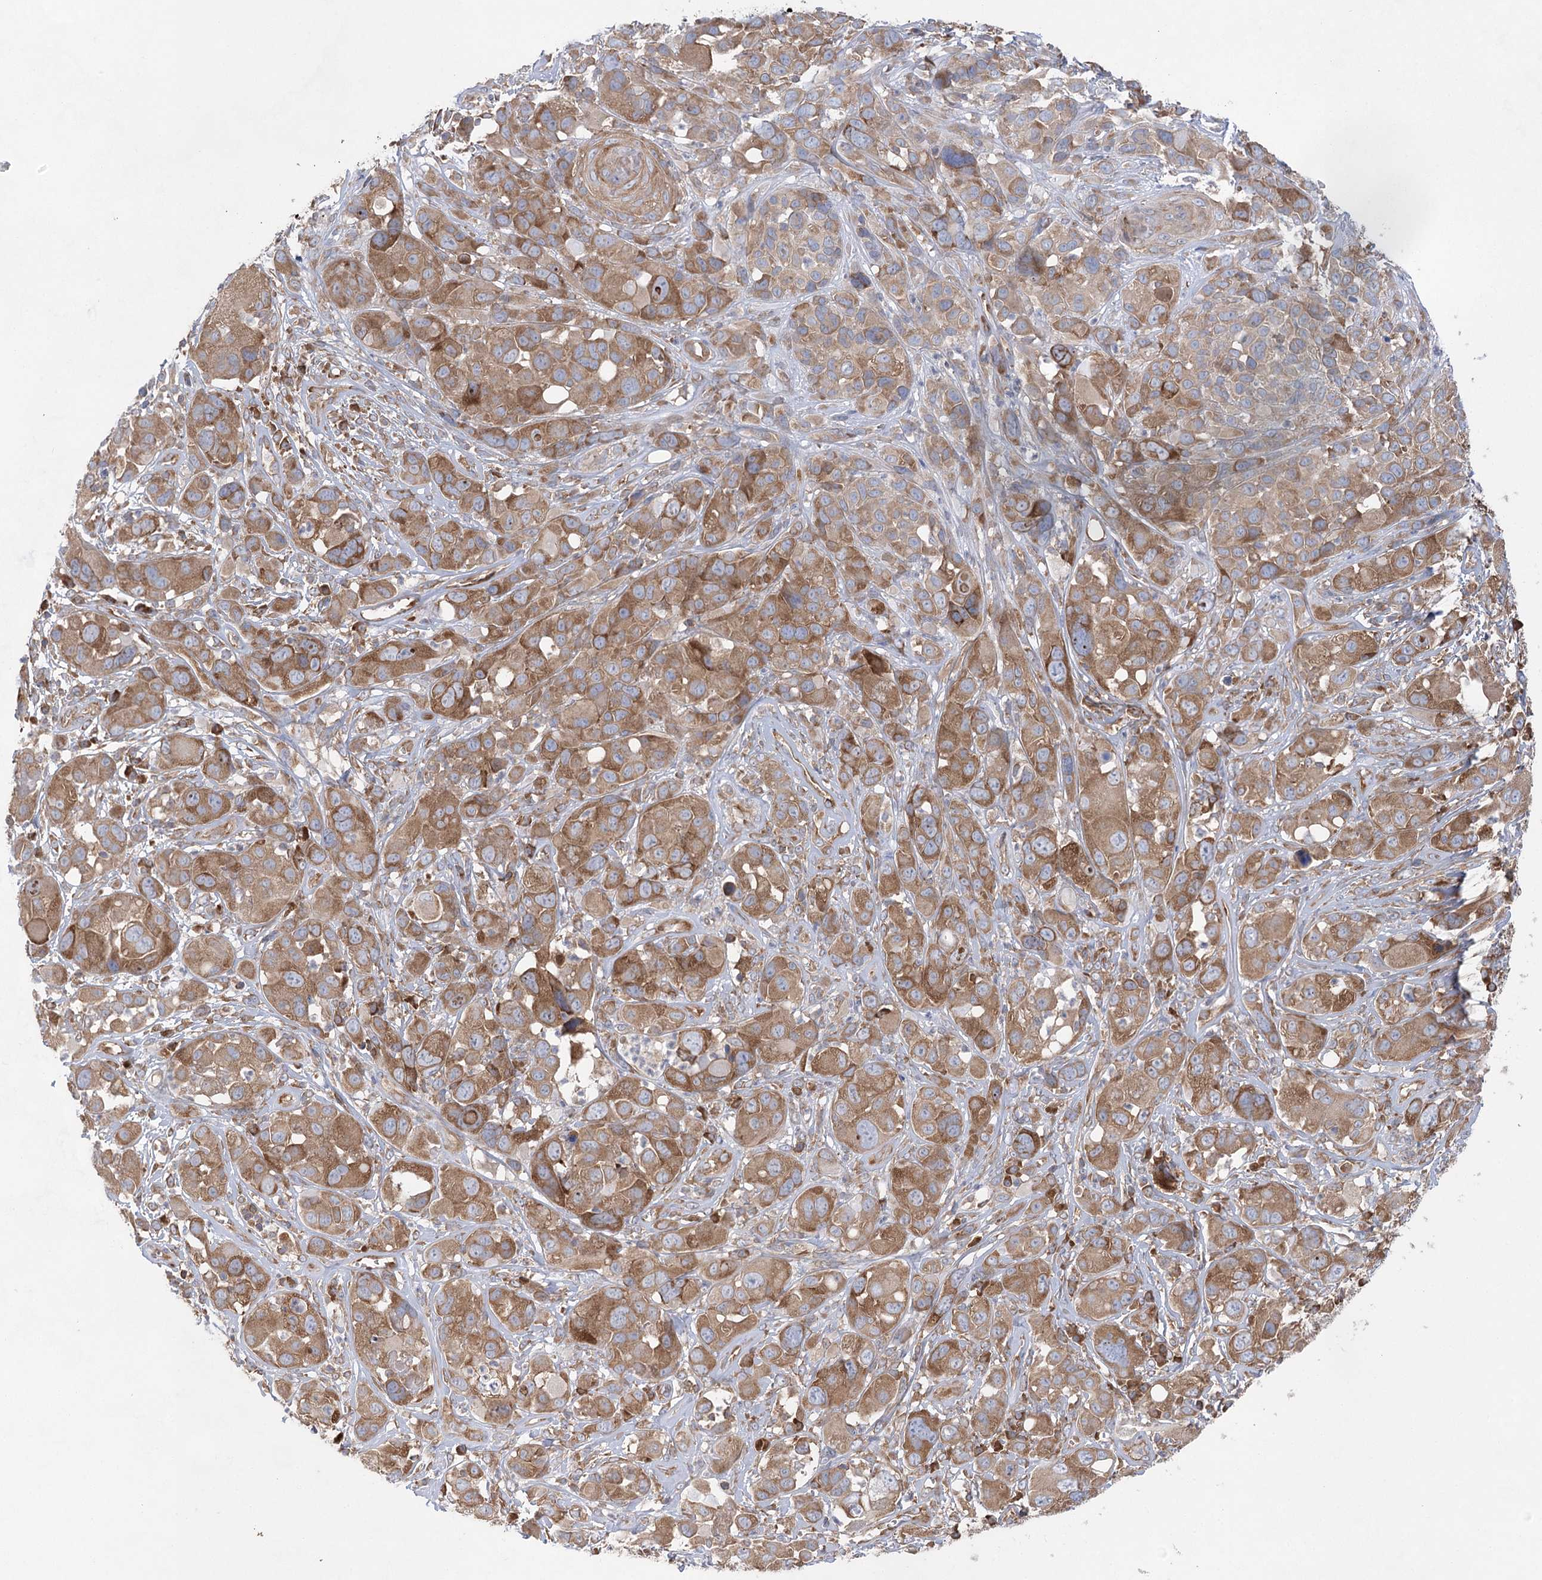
{"staining": {"intensity": "moderate", "quantity": ">75%", "location": "cytoplasmic/membranous"}, "tissue": "melanoma", "cell_type": "Tumor cells", "image_type": "cancer", "snomed": [{"axis": "morphology", "description": "Malignant melanoma, NOS"}, {"axis": "topography", "description": "Skin of trunk"}], "caption": "Human malignant melanoma stained with a protein marker exhibits moderate staining in tumor cells.", "gene": "EIF3A", "patient": {"sex": "male", "age": 71}}